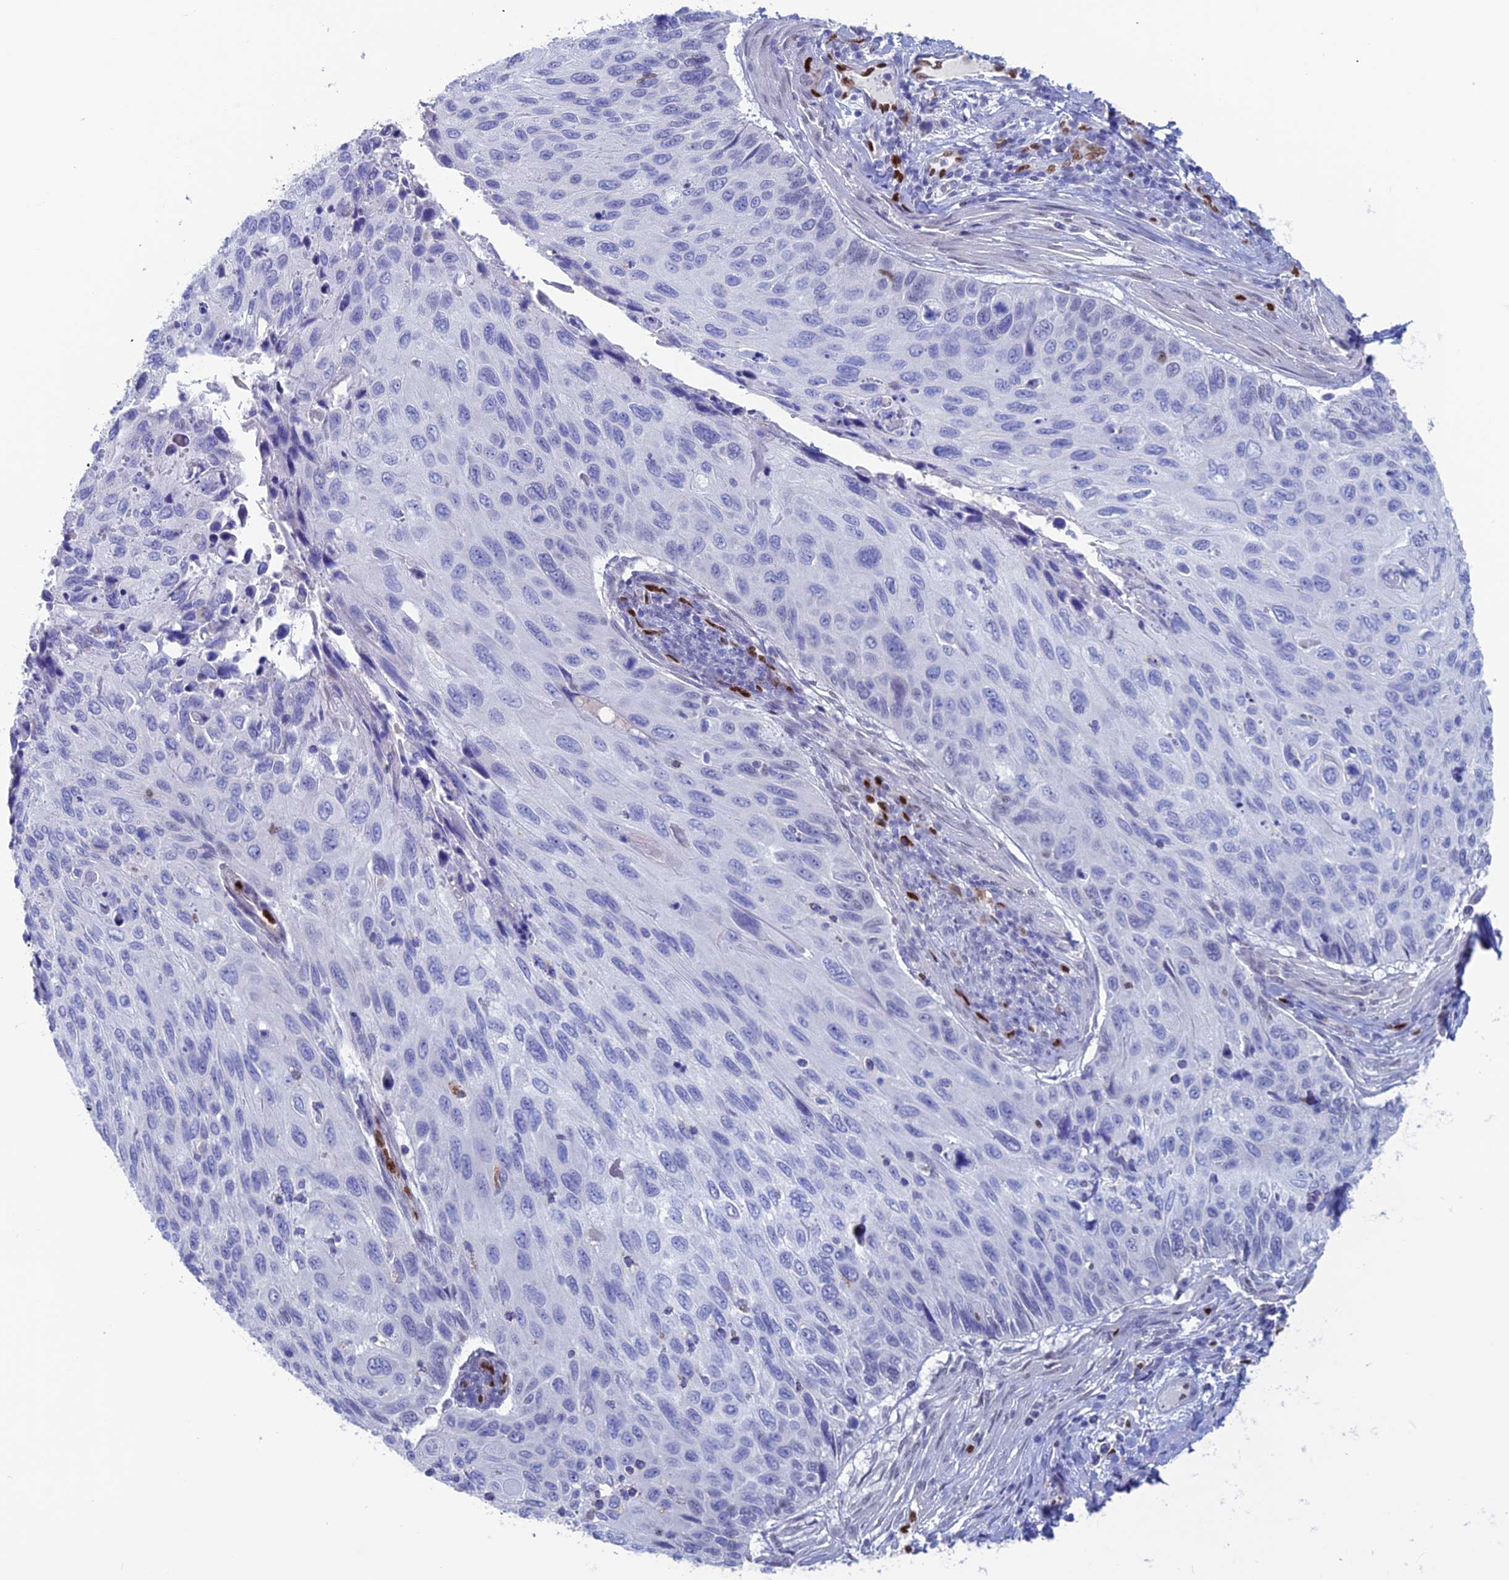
{"staining": {"intensity": "negative", "quantity": "none", "location": "none"}, "tissue": "cervical cancer", "cell_type": "Tumor cells", "image_type": "cancer", "snomed": [{"axis": "morphology", "description": "Squamous cell carcinoma, NOS"}, {"axis": "topography", "description": "Cervix"}], "caption": "Immunohistochemistry image of neoplastic tissue: cervical squamous cell carcinoma stained with DAB shows no significant protein positivity in tumor cells.", "gene": "NOL4L", "patient": {"sex": "female", "age": 70}}